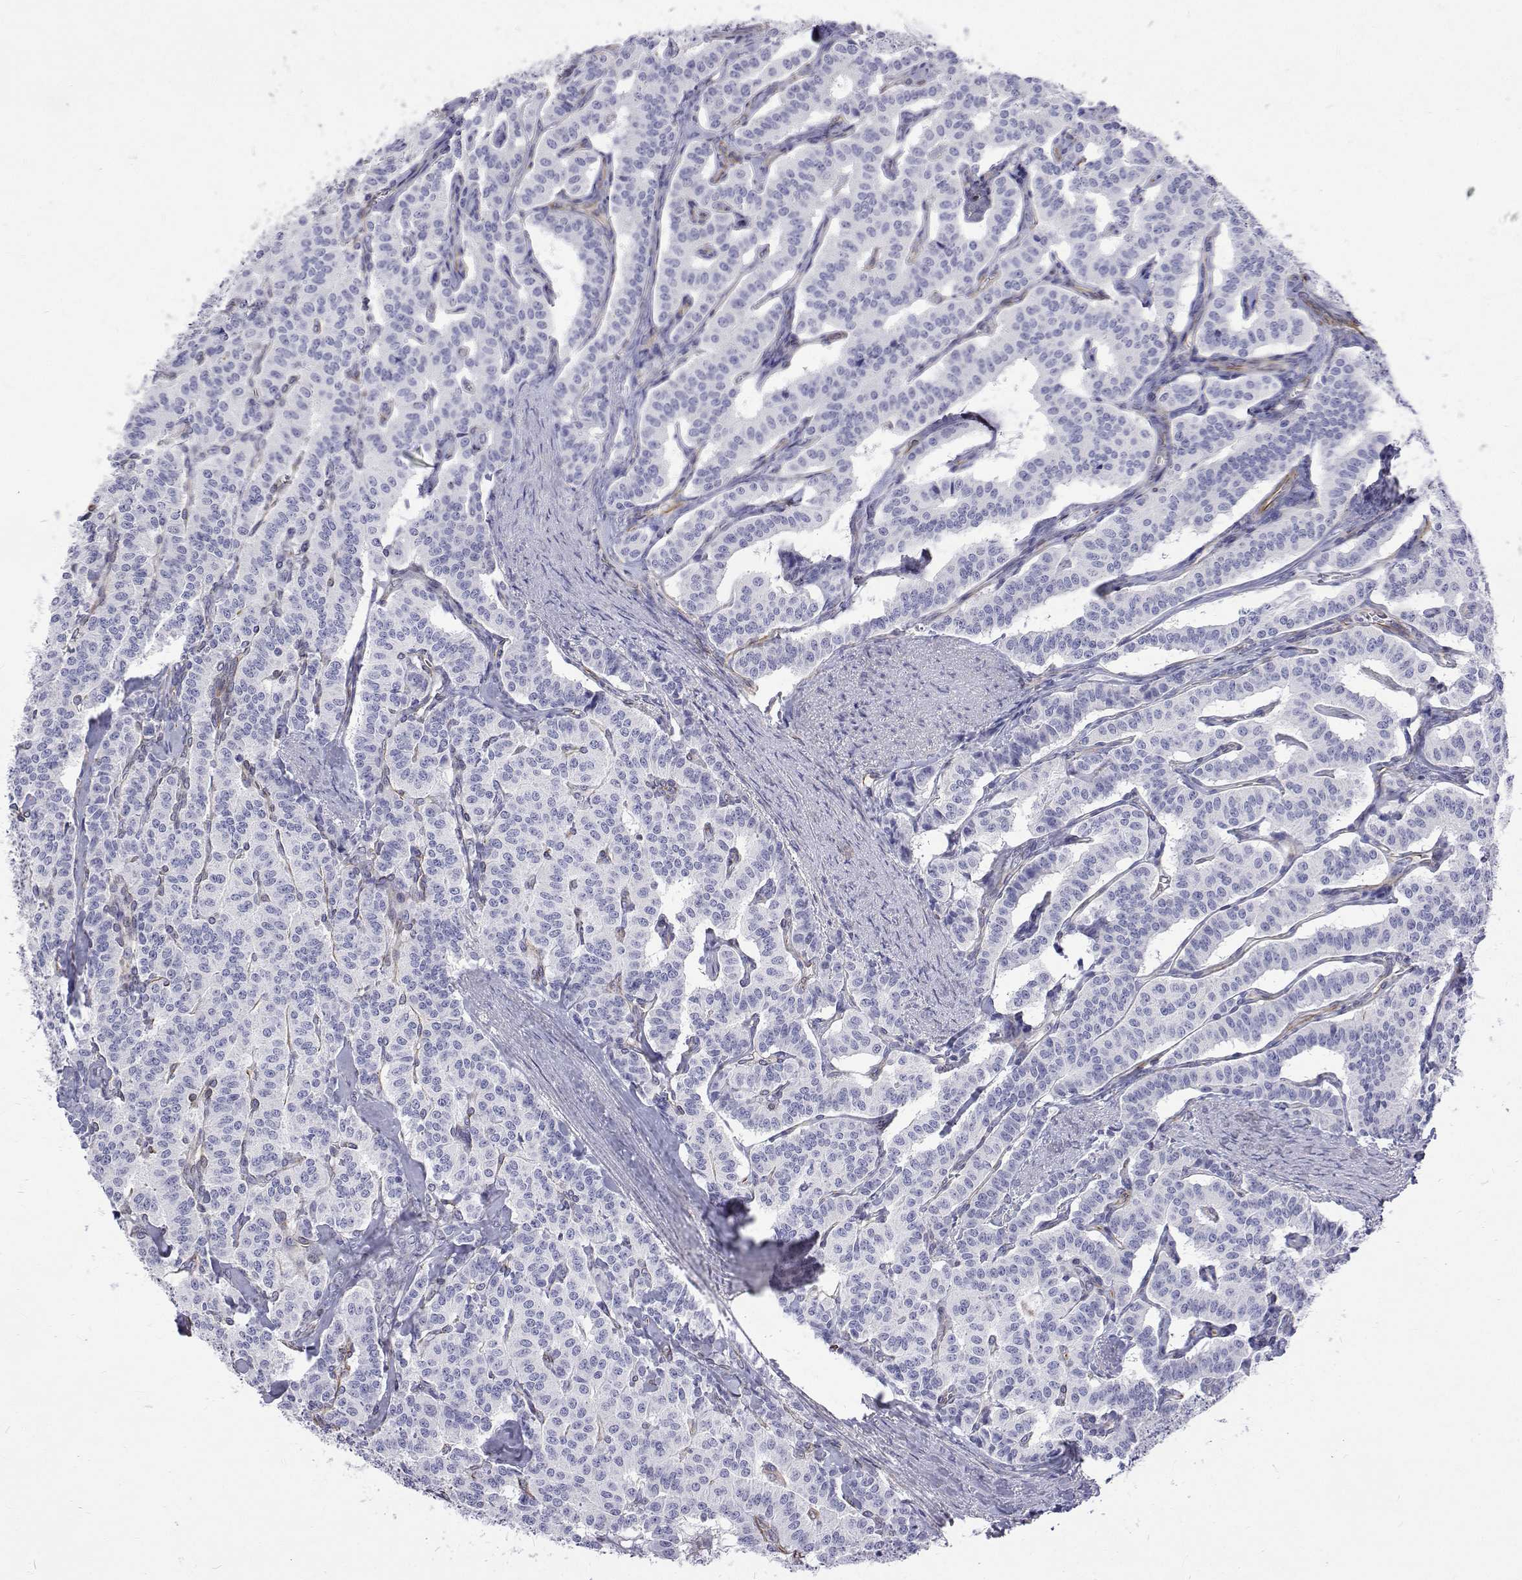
{"staining": {"intensity": "negative", "quantity": "none", "location": "none"}, "tissue": "carcinoid", "cell_type": "Tumor cells", "image_type": "cancer", "snomed": [{"axis": "morphology", "description": "Carcinoid, malignant, NOS"}, {"axis": "topography", "description": "Lung"}], "caption": "Tumor cells are negative for brown protein staining in malignant carcinoid.", "gene": "OPRPN", "patient": {"sex": "female", "age": 46}}